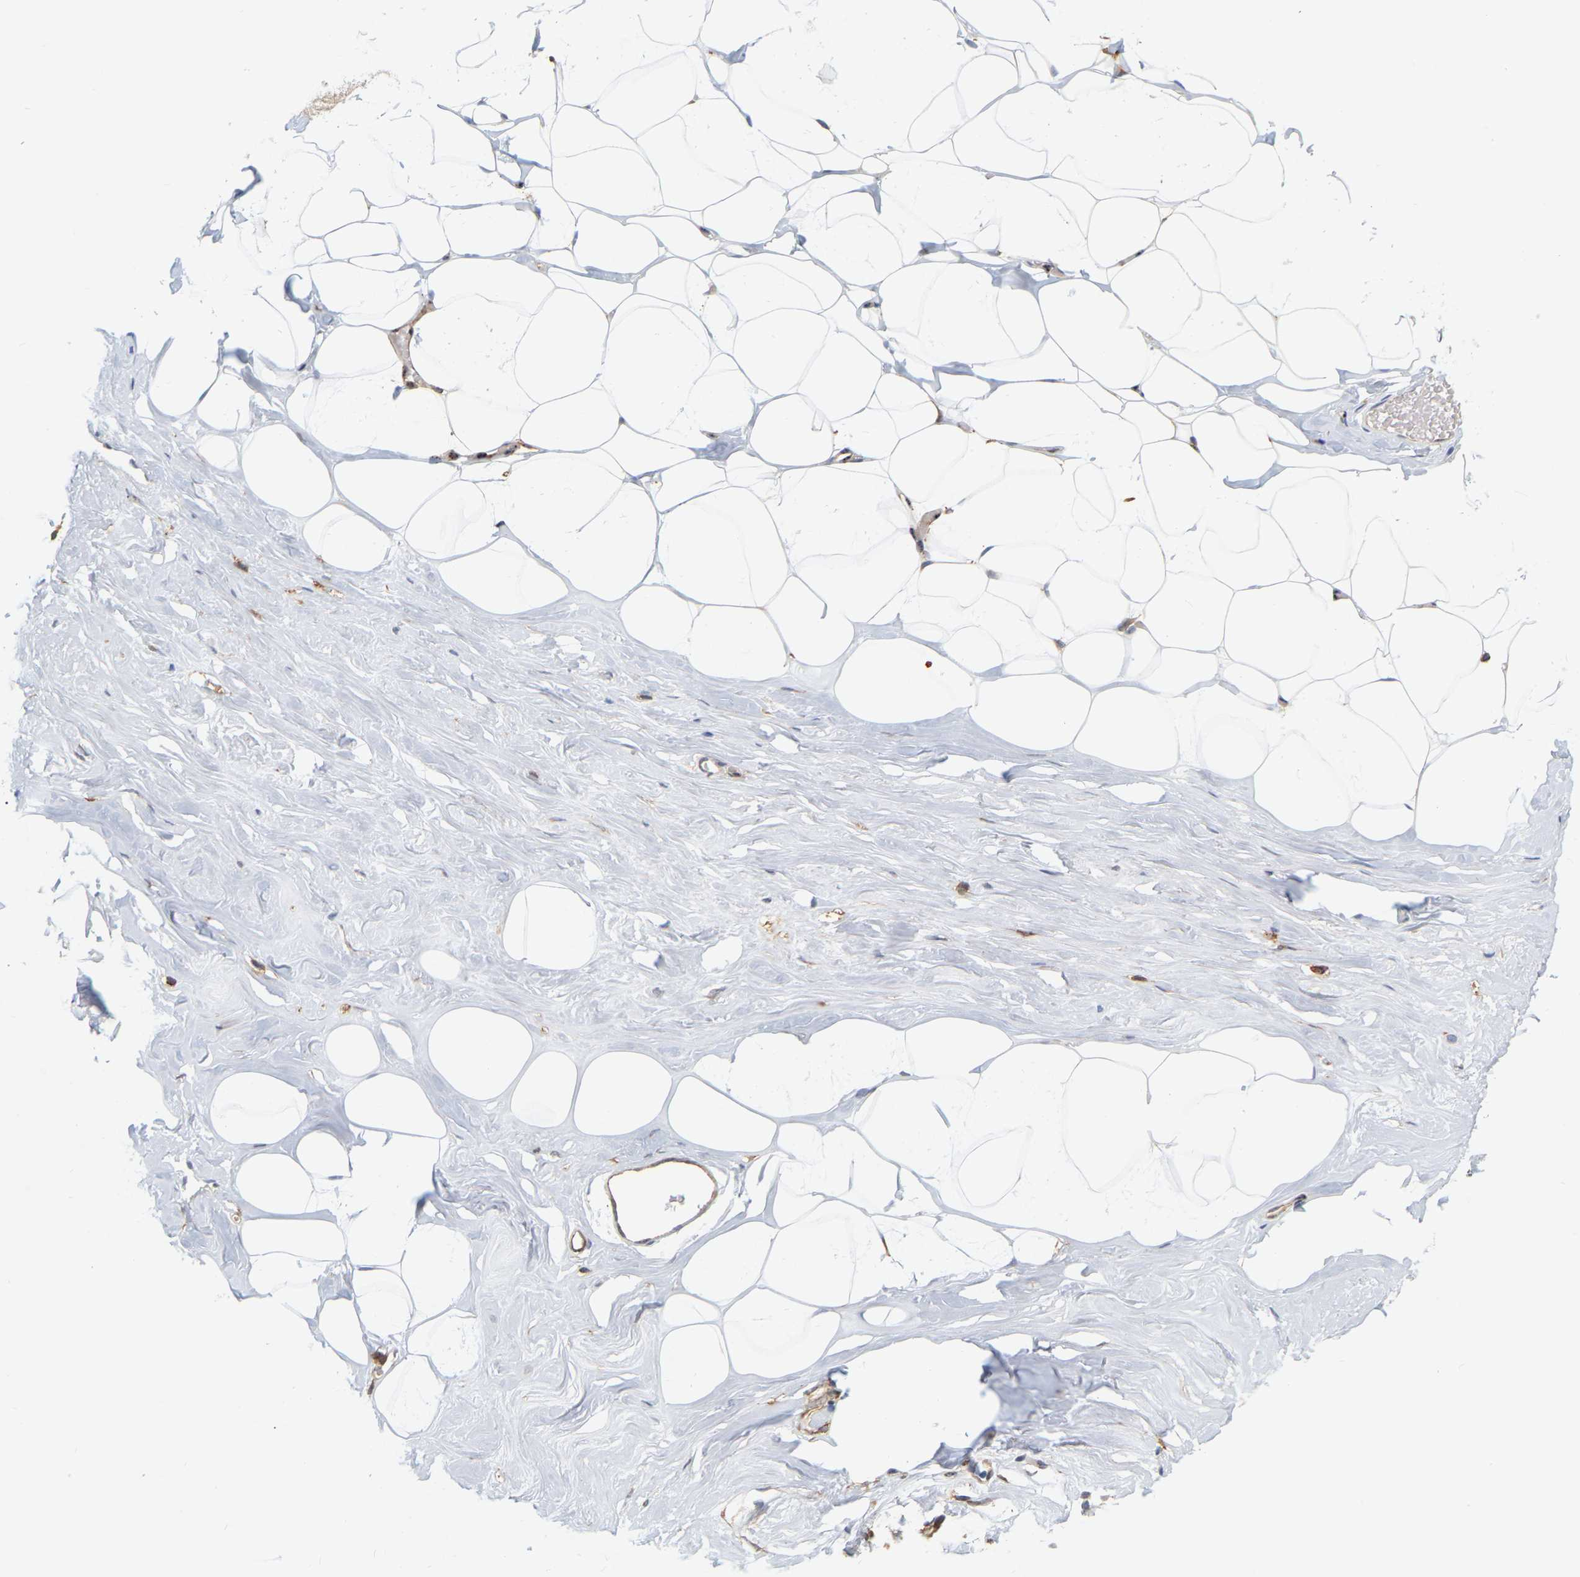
{"staining": {"intensity": "weak", "quantity": "<25%", "location": "cytoplasmic/membranous"}, "tissue": "adipose tissue", "cell_type": "Adipocytes", "image_type": "normal", "snomed": [{"axis": "morphology", "description": "Normal tissue, NOS"}, {"axis": "morphology", "description": "Fibrosis, NOS"}, {"axis": "topography", "description": "Breast"}, {"axis": "topography", "description": "Adipose tissue"}], "caption": "Adipocytes show no significant protein expression in normal adipose tissue. (DAB immunohistochemistry, high magnification).", "gene": "RAPH1", "patient": {"sex": "female", "age": 39}}